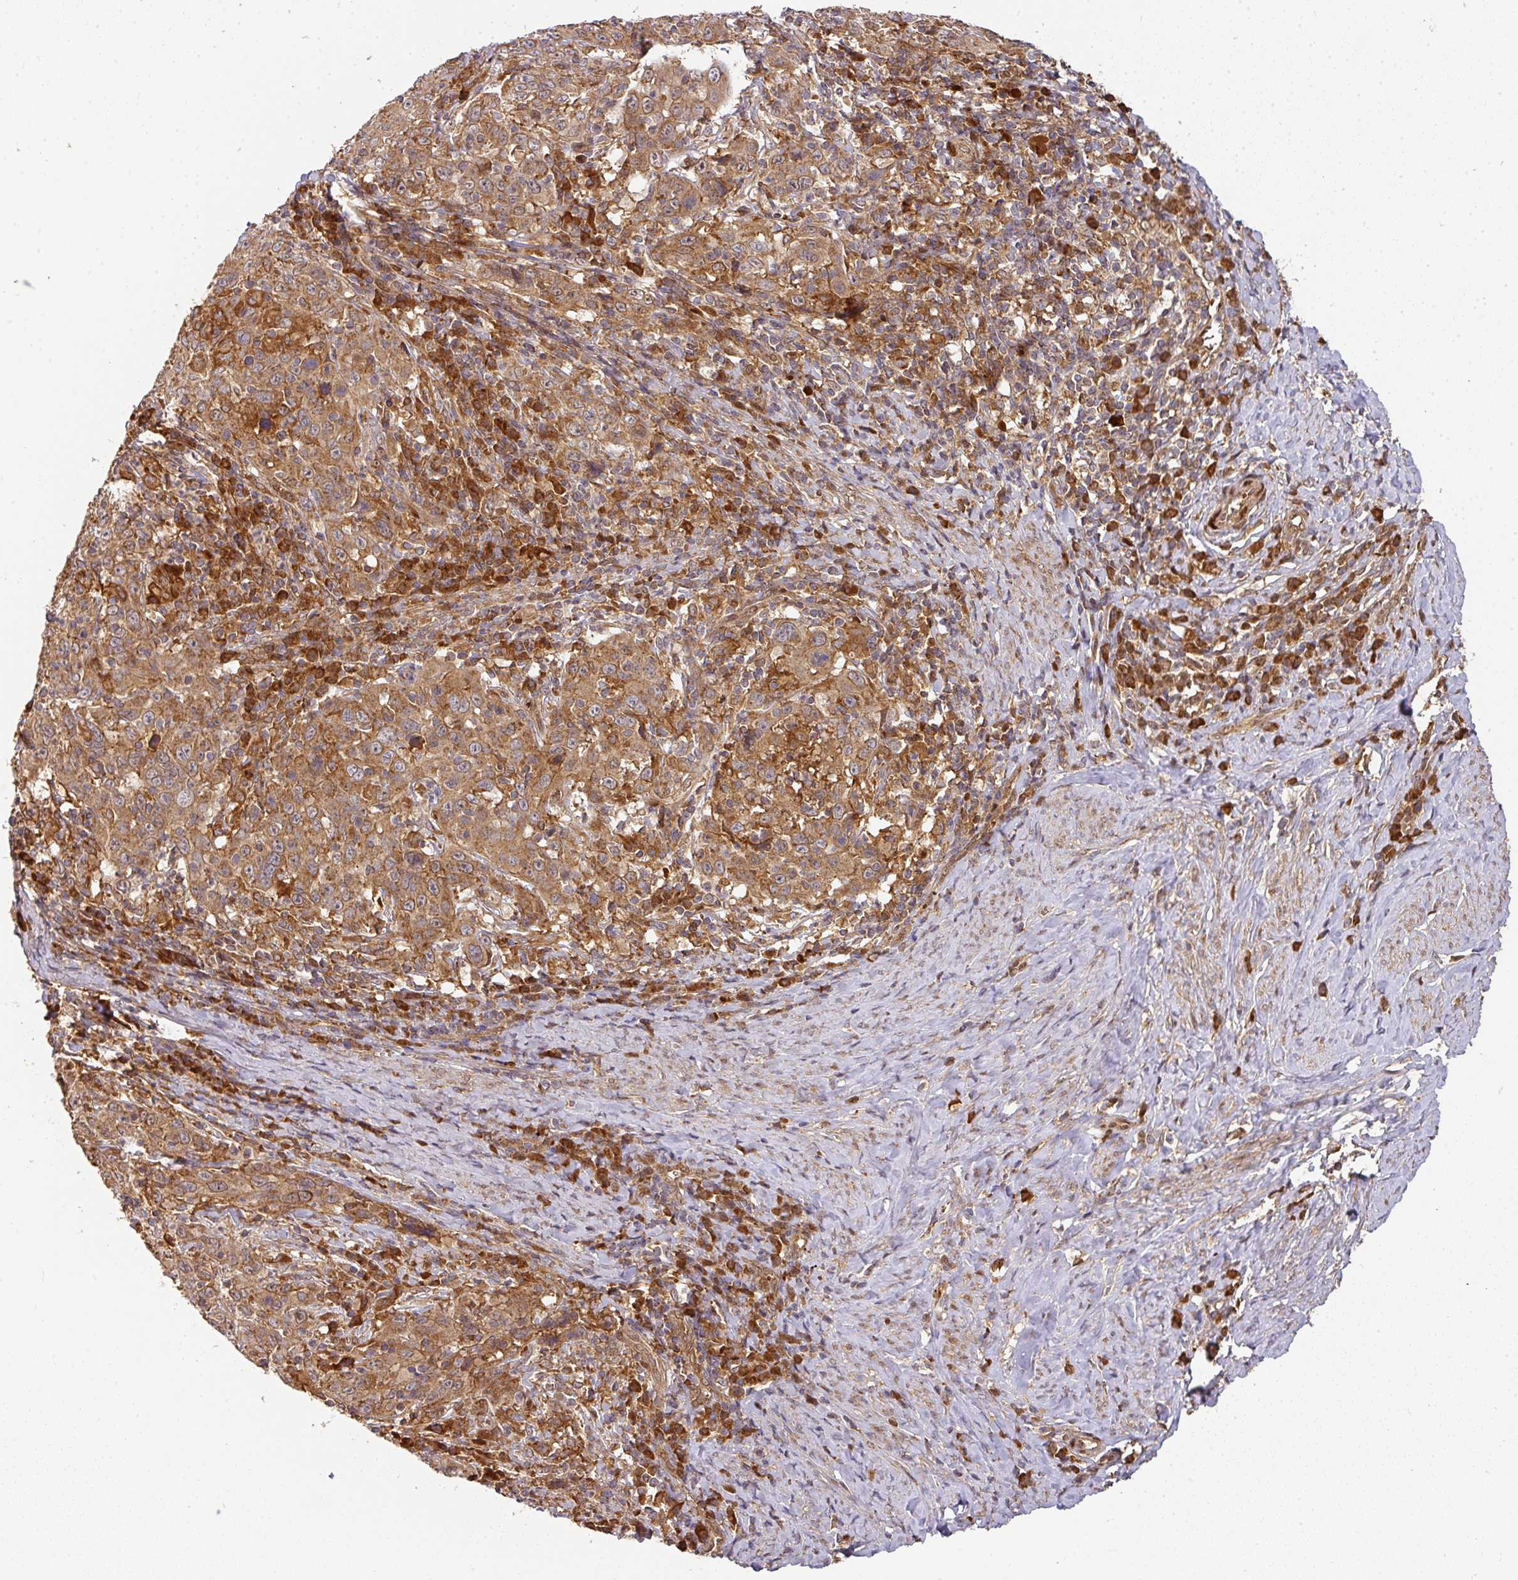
{"staining": {"intensity": "moderate", "quantity": ">75%", "location": "cytoplasmic/membranous"}, "tissue": "cervical cancer", "cell_type": "Tumor cells", "image_type": "cancer", "snomed": [{"axis": "morphology", "description": "Squamous cell carcinoma, NOS"}, {"axis": "topography", "description": "Cervix"}], "caption": "Moderate cytoplasmic/membranous expression for a protein is seen in approximately >75% of tumor cells of squamous cell carcinoma (cervical) using IHC.", "gene": "MALSU1", "patient": {"sex": "female", "age": 46}}